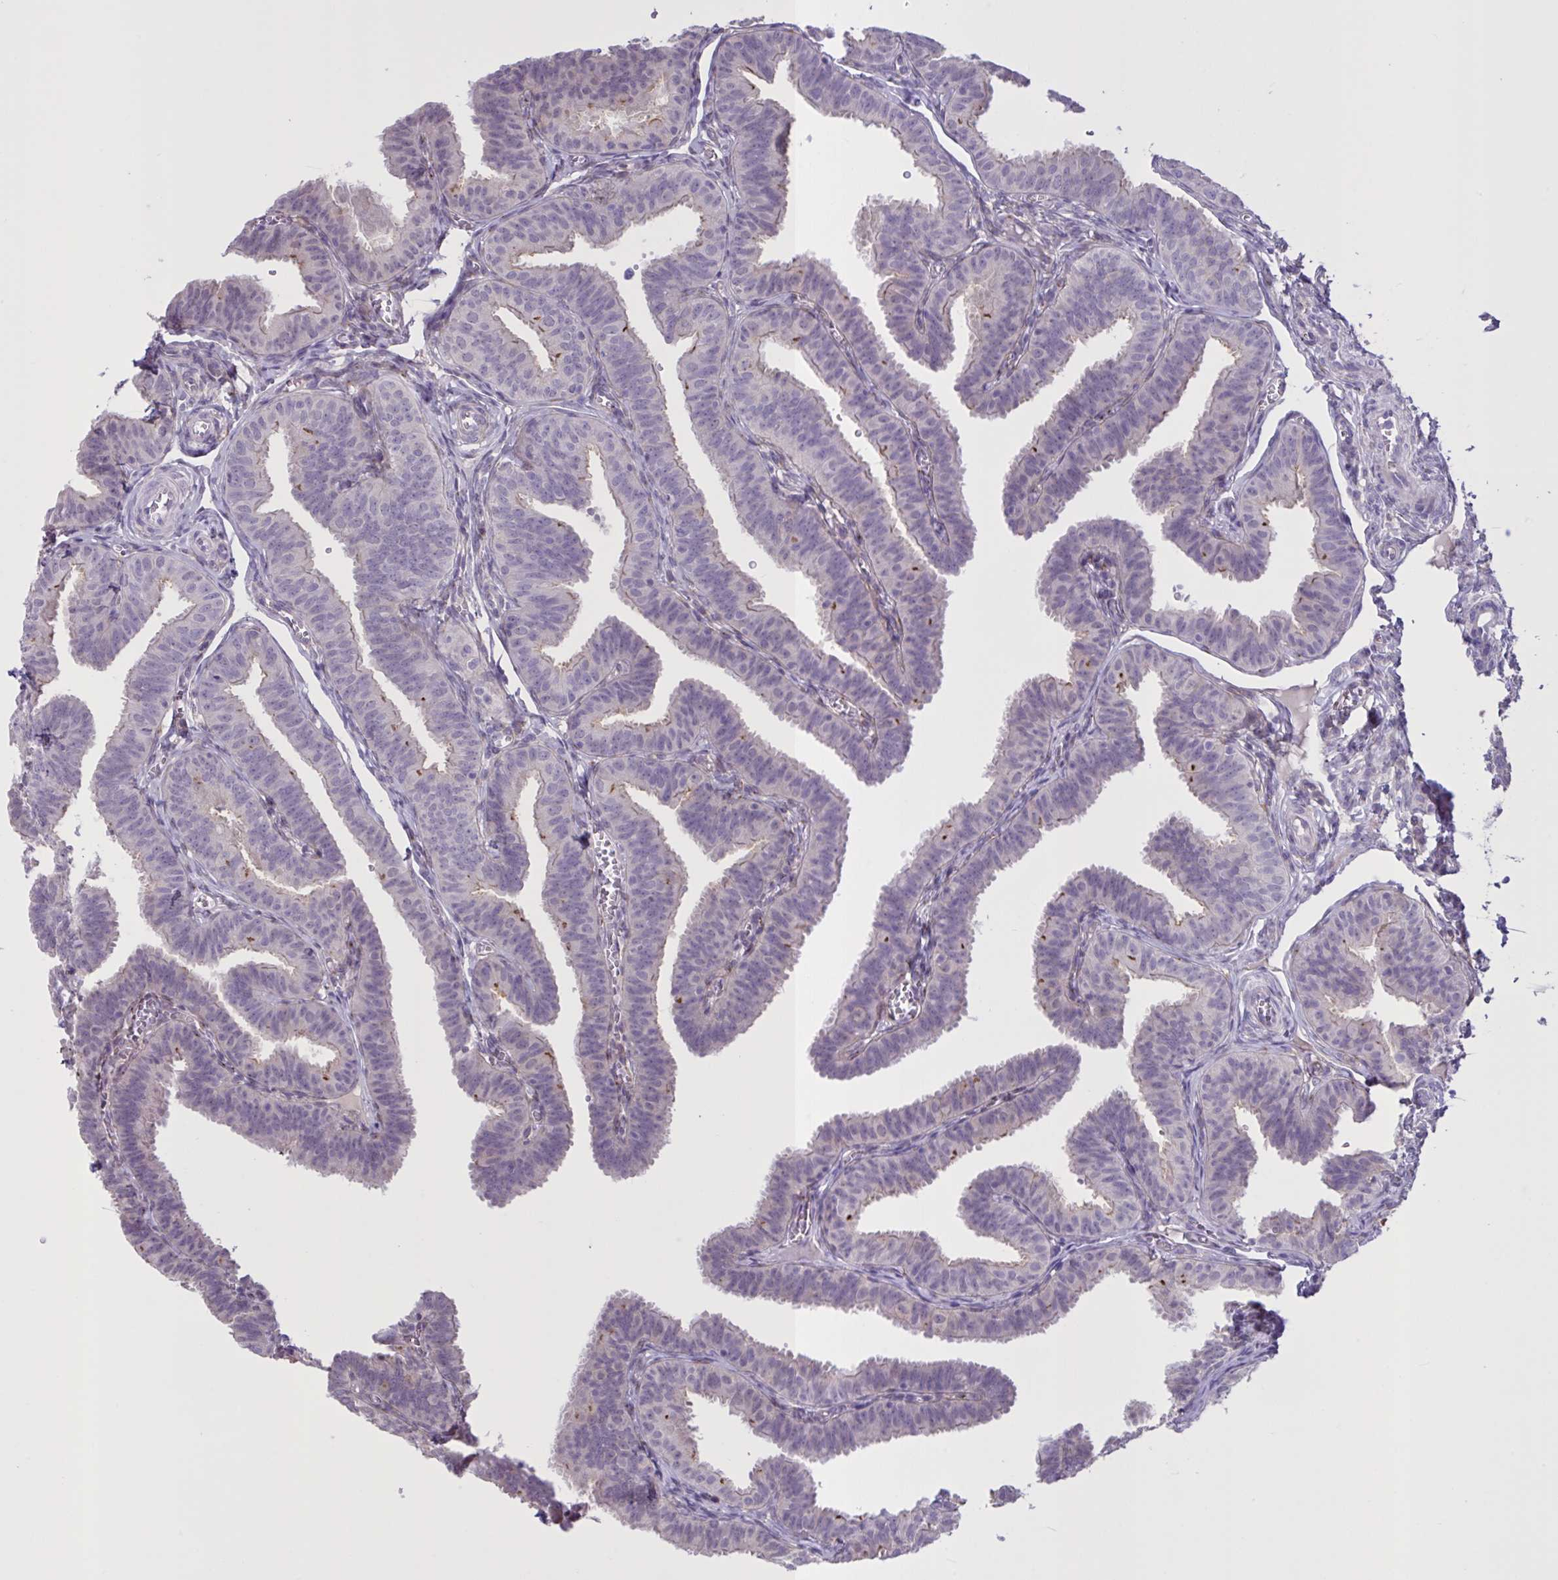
{"staining": {"intensity": "negative", "quantity": "none", "location": "none"}, "tissue": "fallopian tube", "cell_type": "Glandular cells", "image_type": "normal", "snomed": [{"axis": "morphology", "description": "Normal tissue, NOS"}, {"axis": "topography", "description": "Fallopian tube"}], "caption": "Protein analysis of unremarkable fallopian tube demonstrates no significant positivity in glandular cells. (IHC, brightfield microscopy, high magnification).", "gene": "MRGPRX2", "patient": {"sex": "female", "age": 25}}